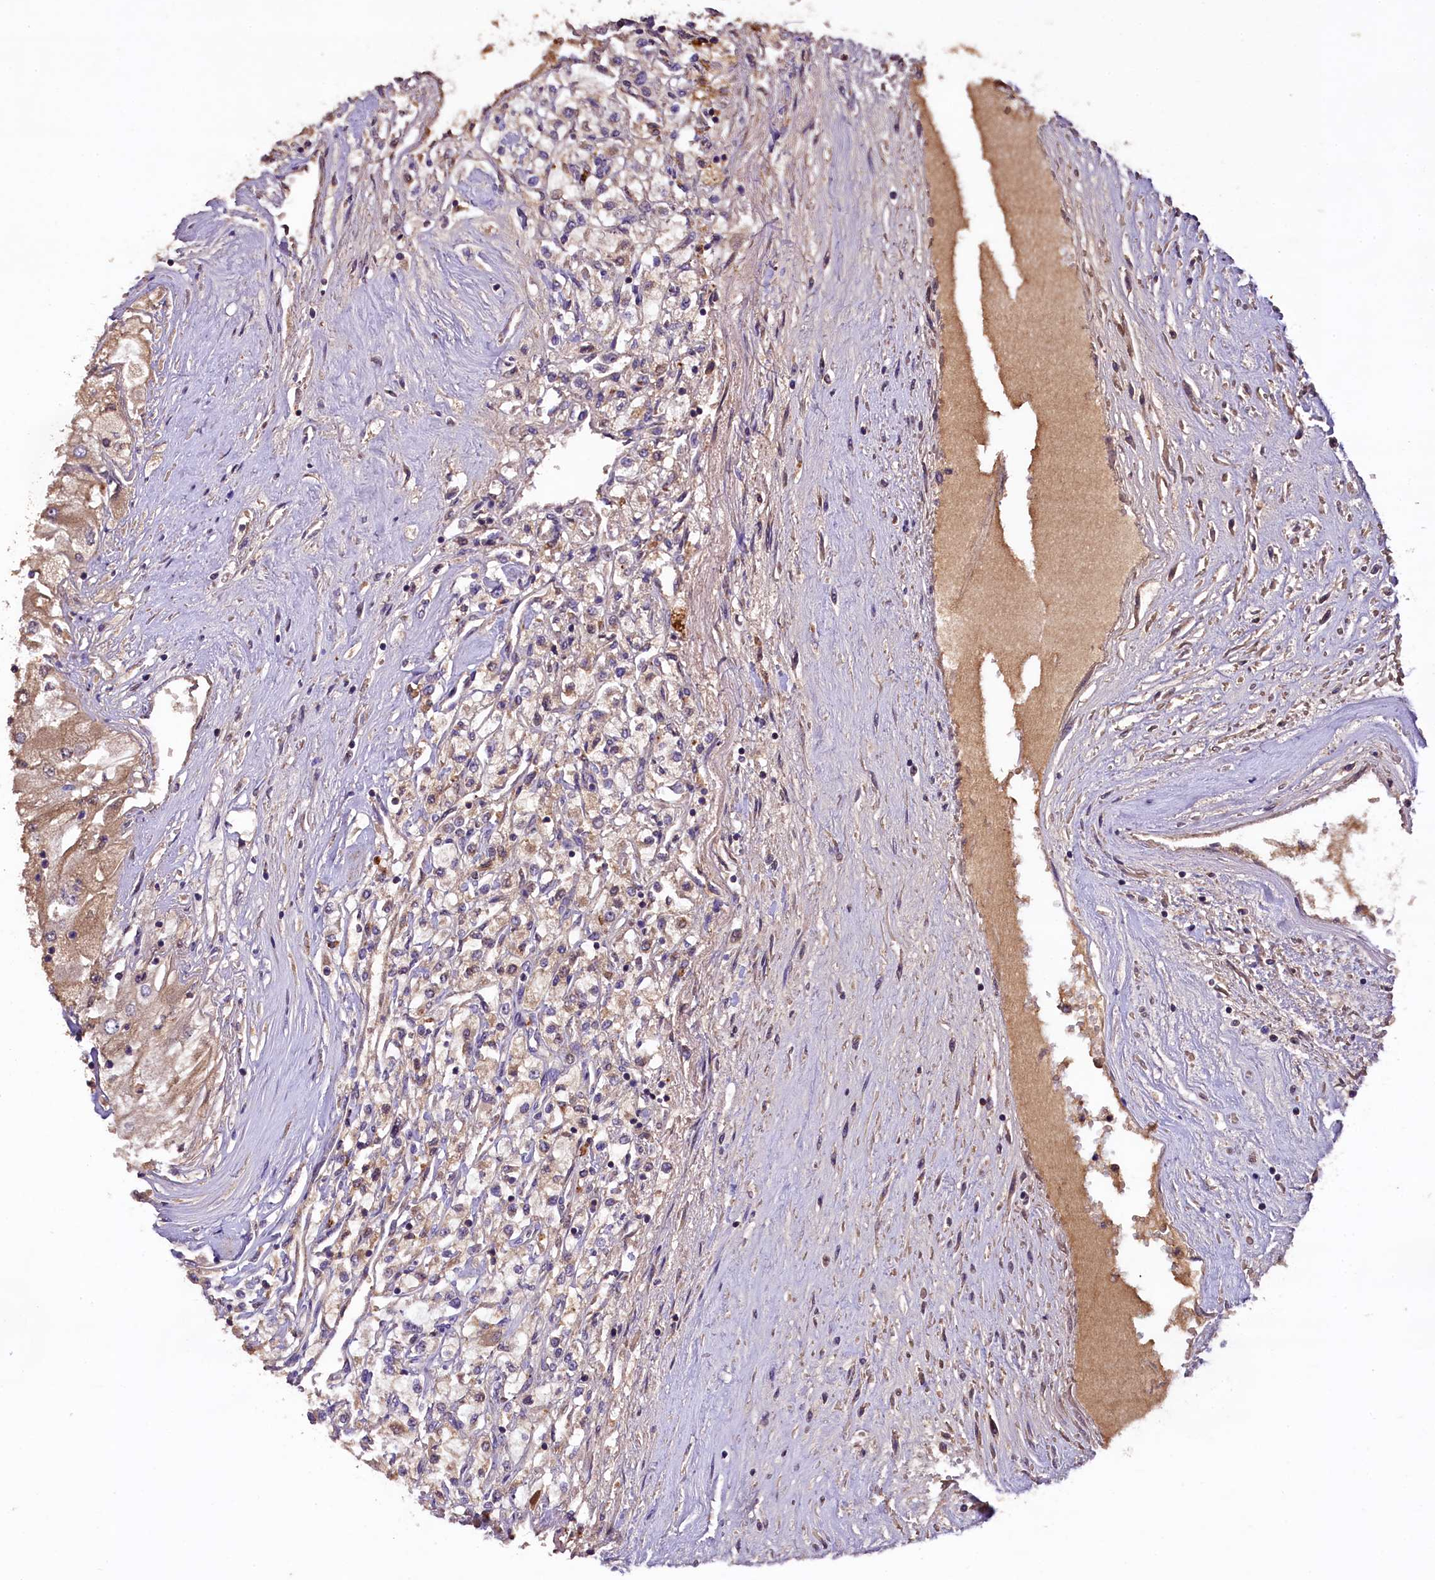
{"staining": {"intensity": "moderate", "quantity": "25%-75%", "location": "cytoplasmic/membranous"}, "tissue": "renal cancer", "cell_type": "Tumor cells", "image_type": "cancer", "snomed": [{"axis": "morphology", "description": "Adenocarcinoma, NOS"}, {"axis": "topography", "description": "Kidney"}], "caption": "Tumor cells exhibit moderate cytoplasmic/membranous staining in about 25%-75% of cells in renal cancer (adenocarcinoma). (brown staining indicates protein expression, while blue staining denotes nuclei).", "gene": "PLXNB1", "patient": {"sex": "male", "age": 80}}